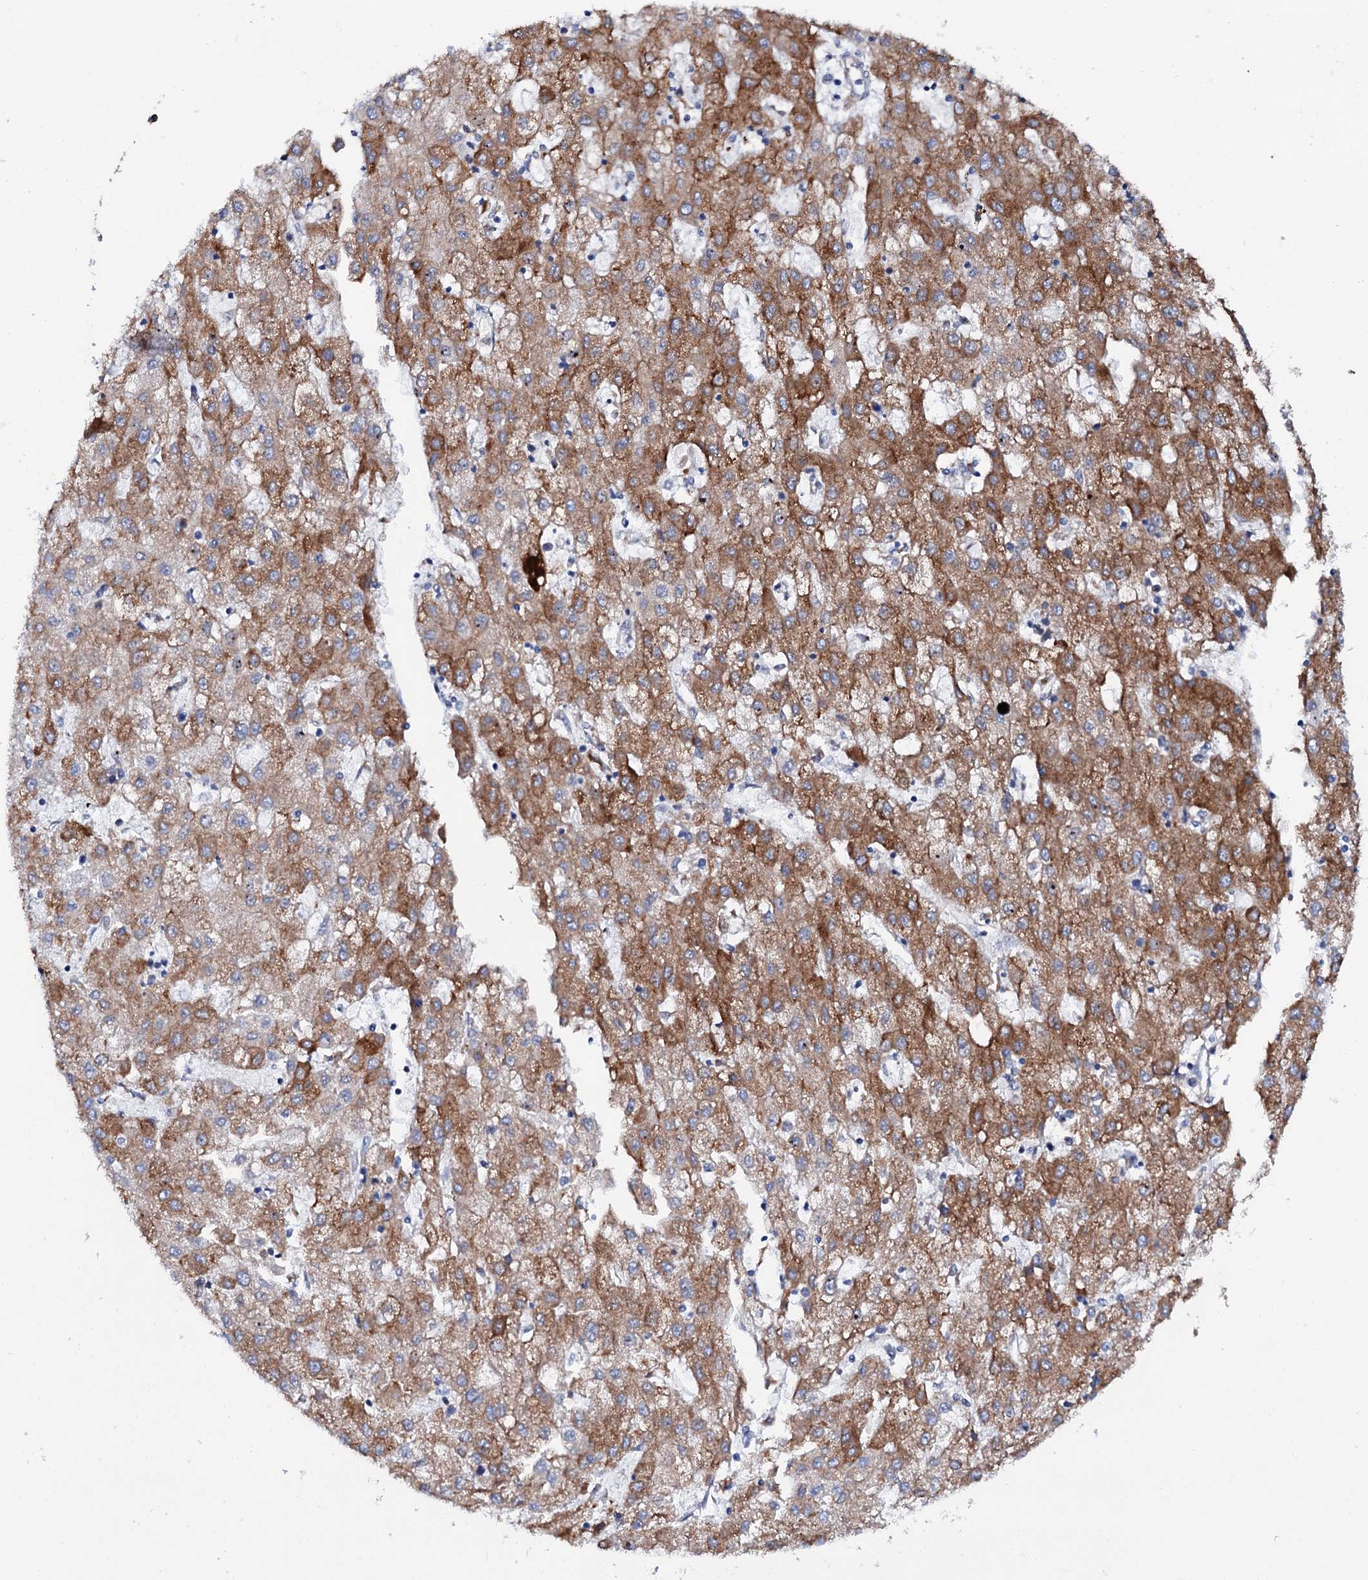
{"staining": {"intensity": "moderate", "quantity": ">75%", "location": "cytoplasmic/membranous"}, "tissue": "liver cancer", "cell_type": "Tumor cells", "image_type": "cancer", "snomed": [{"axis": "morphology", "description": "Carcinoma, Hepatocellular, NOS"}, {"axis": "topography", "description": "Liver"}], "caption": "Immunohistochemical staining of liver cancer (hepatocellular carcinoma) demonstrates medium levels of moderate cytoplasmic/membranous positivity in approximately >75% of tumor cells. The staining is performed using DAB (3,3'-diaminobenzidine) brown chromogen to label protein expression. The nuclei are counter-stained blue using hematoxylin.", "gene": "SHE", "patient": {"sex": "male", "age": 72}}